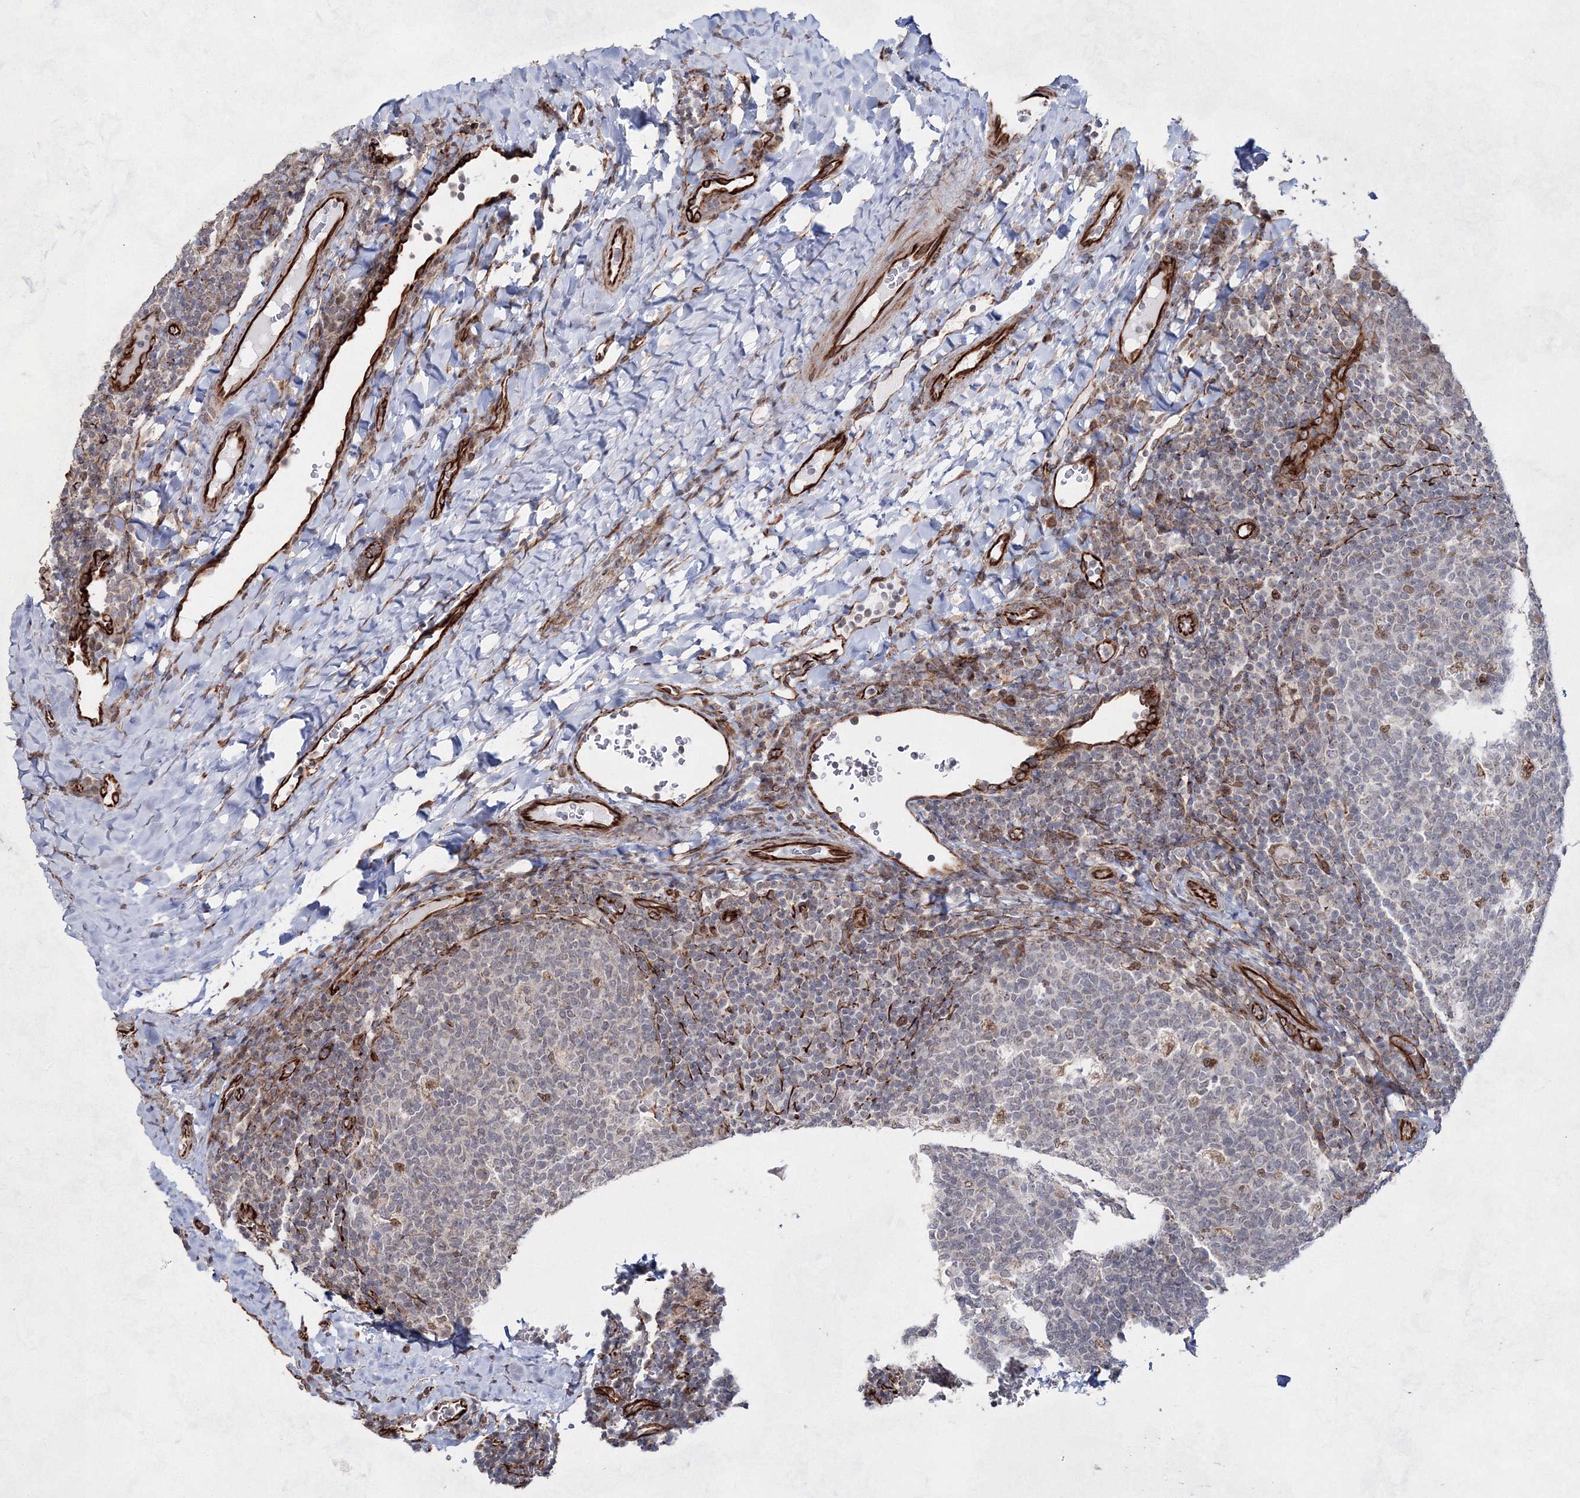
{"staining": {"intensity": "moderate", "quantity": "<25%", "location": "nuclear"}, "tissue": "tonsil", "cell_type": "Germinal center cells", "image_type": "normal", "snomed": [{"axis": "morphology", "description": "Normal tissue, NOS"}, {"axis": "topography", "description": "Tonsil"}], "caption": "Immunohistochemical staining of unremarkable human tonsil demonstrates <25% levels of moderate nuclear protein staining in about <25% of germinal center cells. (DAB IHC with brightfield microscopy, high magnification).", "gene": "SNIP1", "patient": {"sex": "male", "age": 17}}